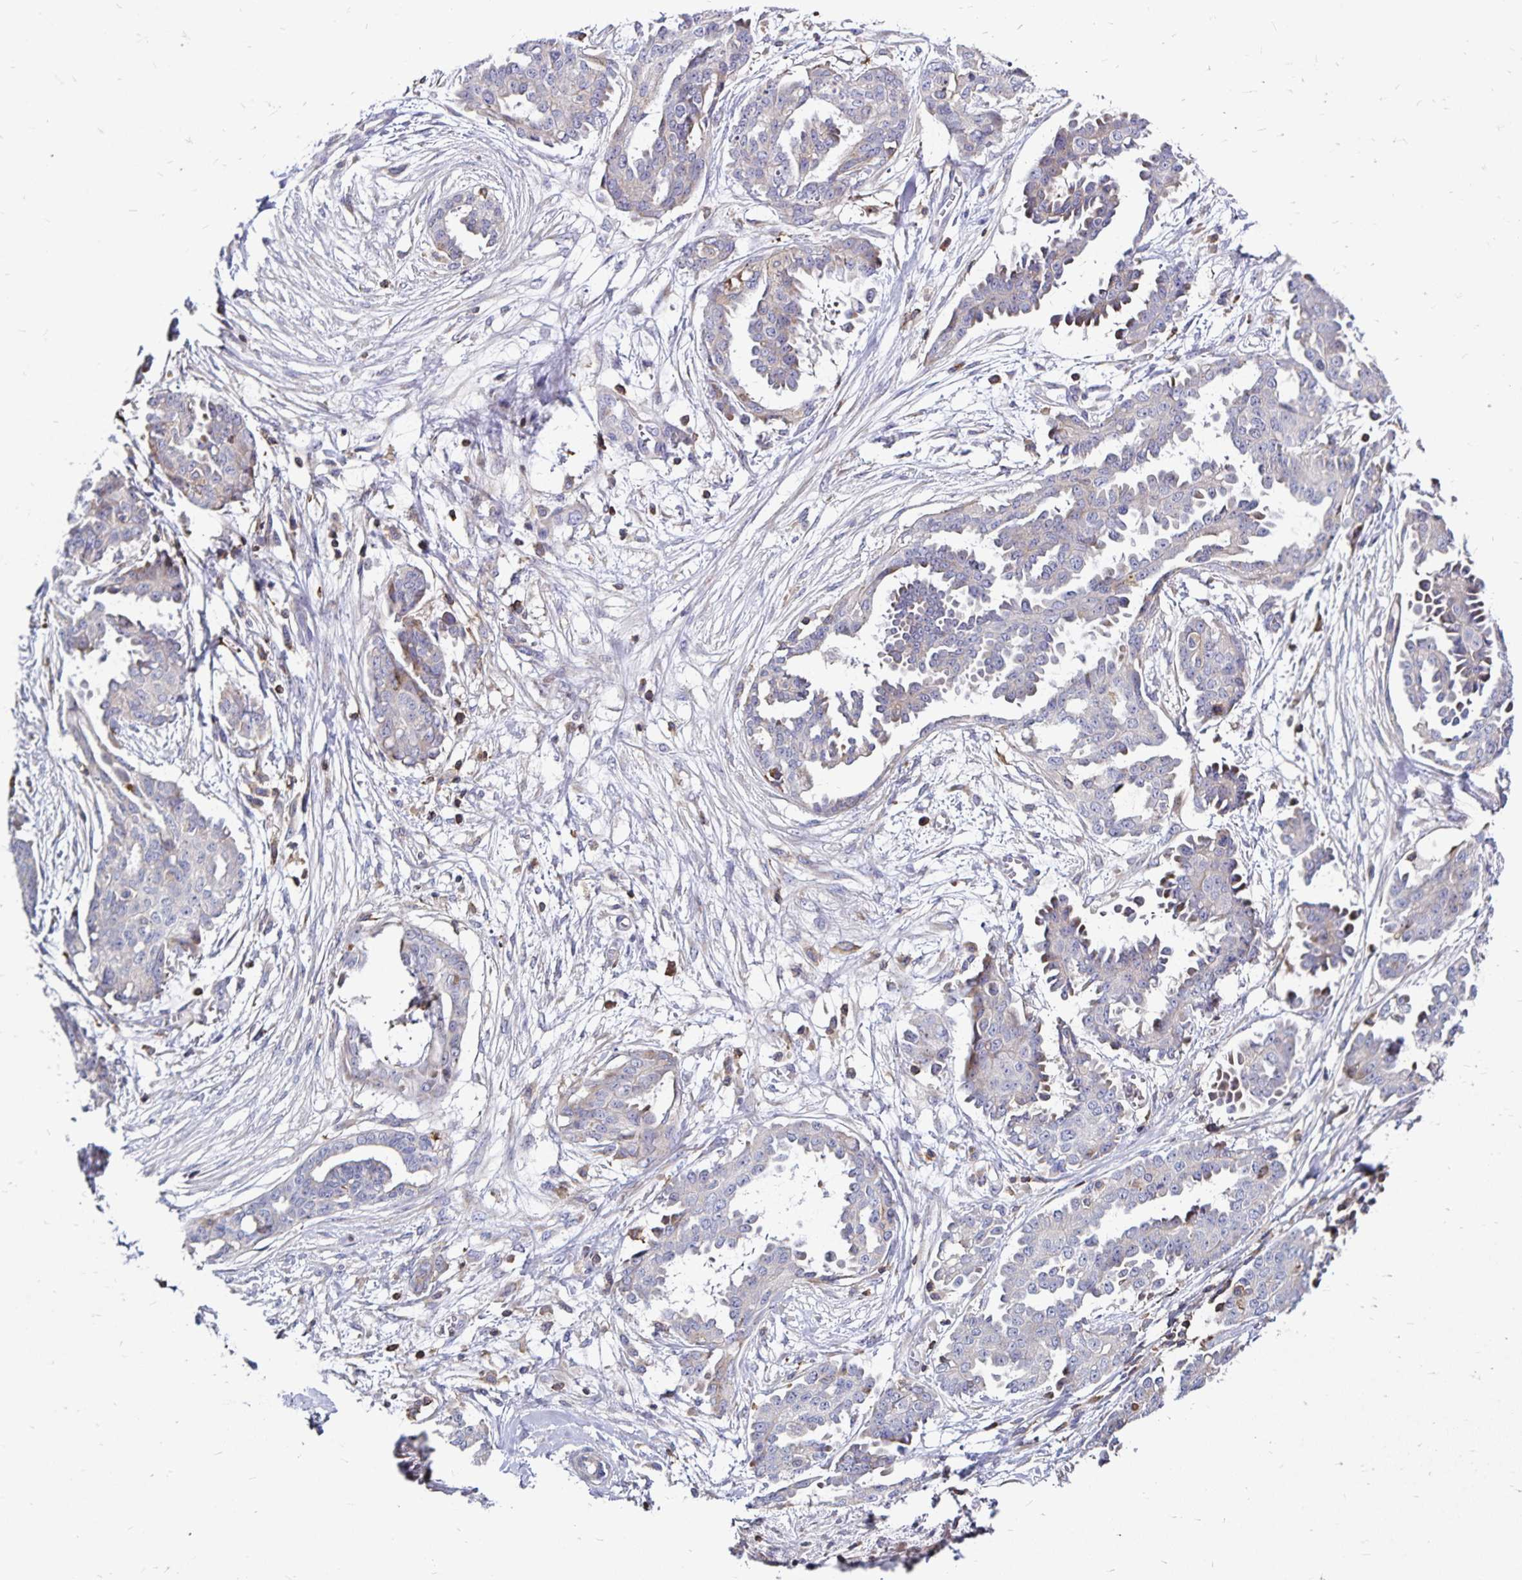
{"staining": {"intensity": "negative", "quantity": "none", "location": "none"}, "tissue": "ovarian cancer", "cell_type": "Tumor cells", "image_type": "cancer", "snomed": [{"axis": "morphology", "description": "Cystadenocarcinoma, serous, NOS"}, {"axis": "topography", "description": "Ovary"}], "caption": "Immunohistochemistry (IHC) micrograph of neoplastic tissue: serous cystadenocarcinoma (ovarian) stained with DAB displays no significant protein staining in tumor cells.", "gene": "NAGPA", "patient": {"sex": "female", "age": 71}}